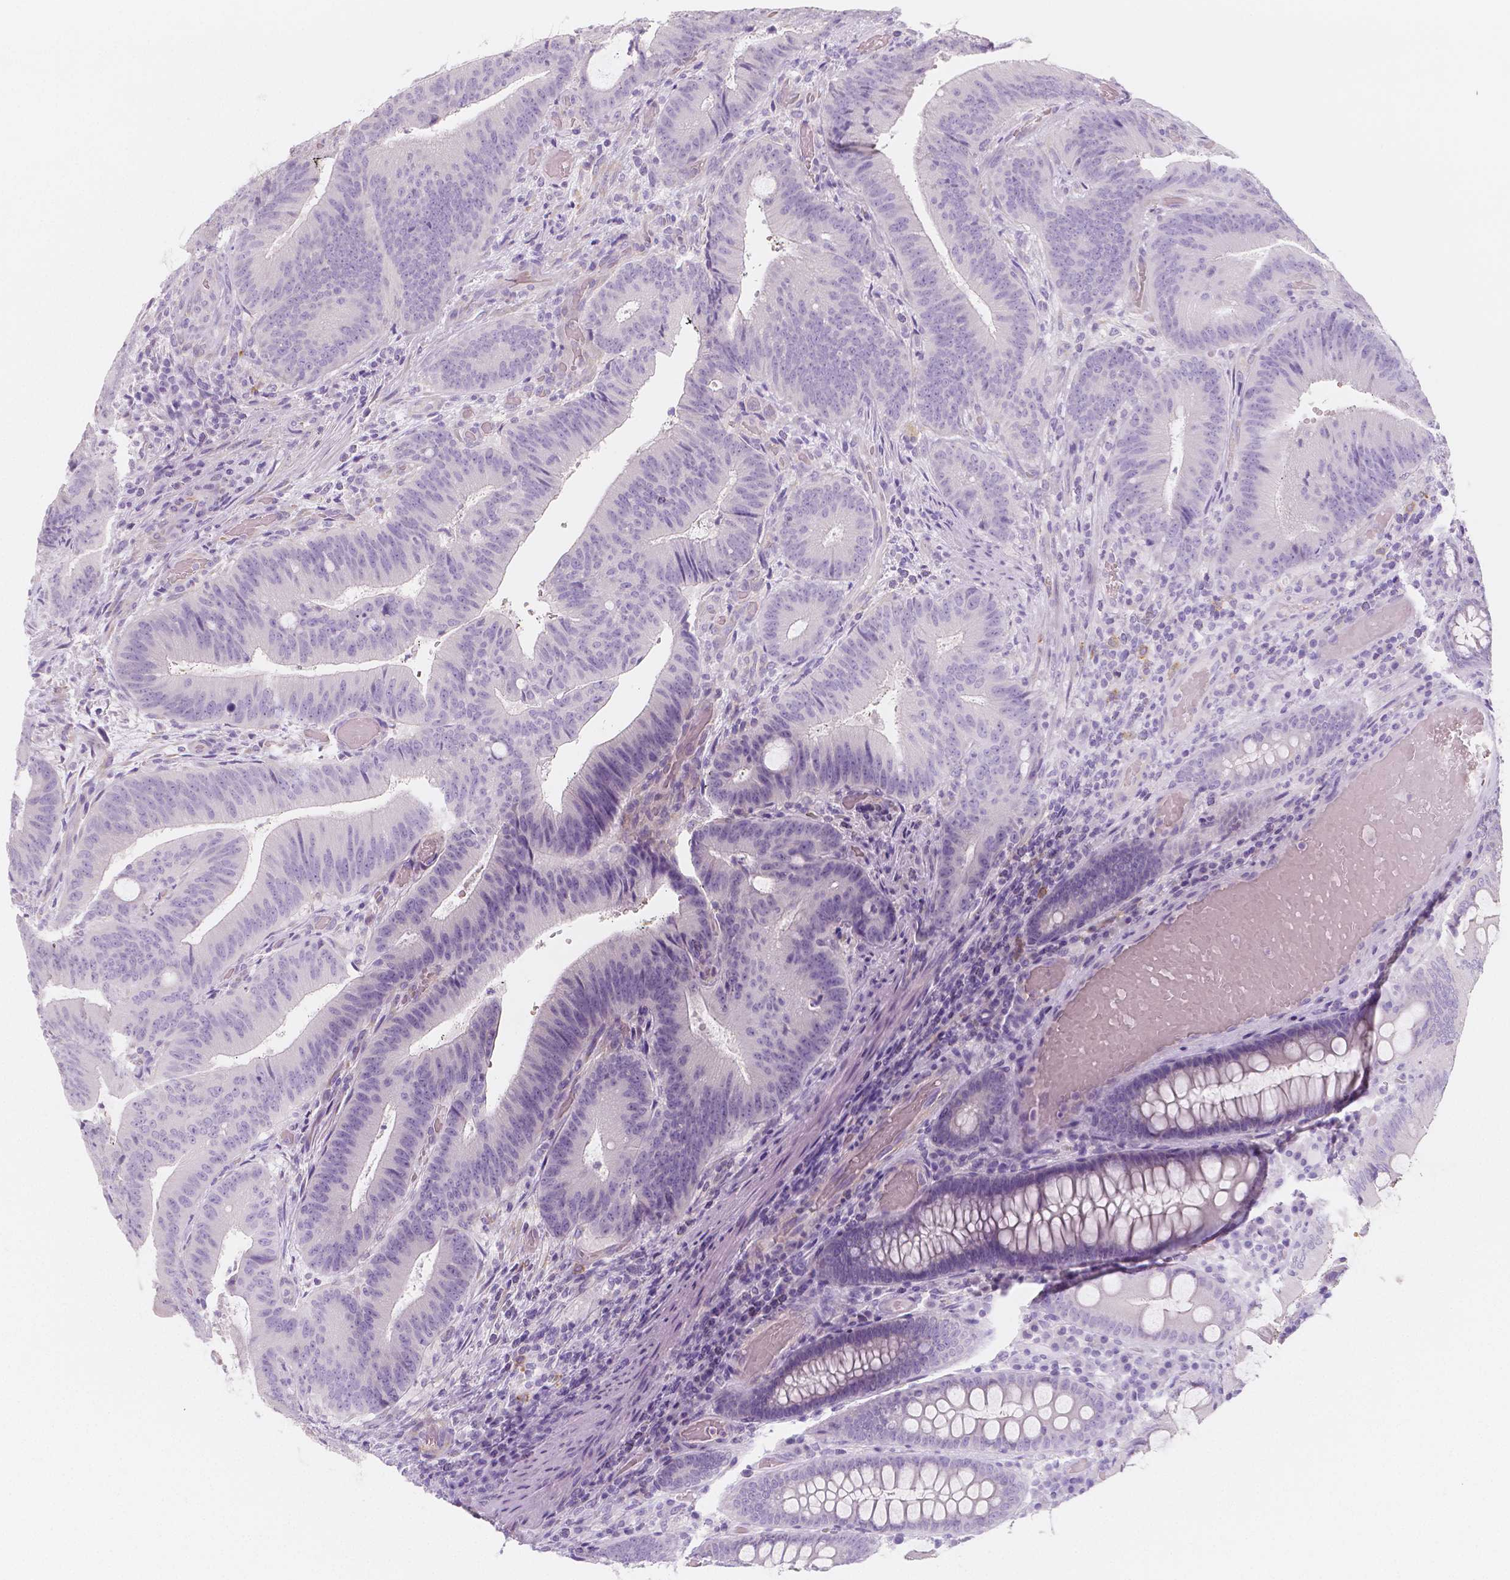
{"staining": {"intensity": "negative", "quantity": "none", "location": "none"}, "tissue": "colorectal cancer", "cell_type": "Tumor cells", "image_type": "cancer", "snomed": [{"axis": "morphology", "description": "Adenocarcinoma, NOS"}, {"axis": "topography", "description": "Colon"}], "caption": "Immunohistochemical staining of human colorectal adenocarcinoma demonstrates no significant expression in tumor cells.", "gene": "MAP1A", "patient": {"sex": "female", "age": 43}}